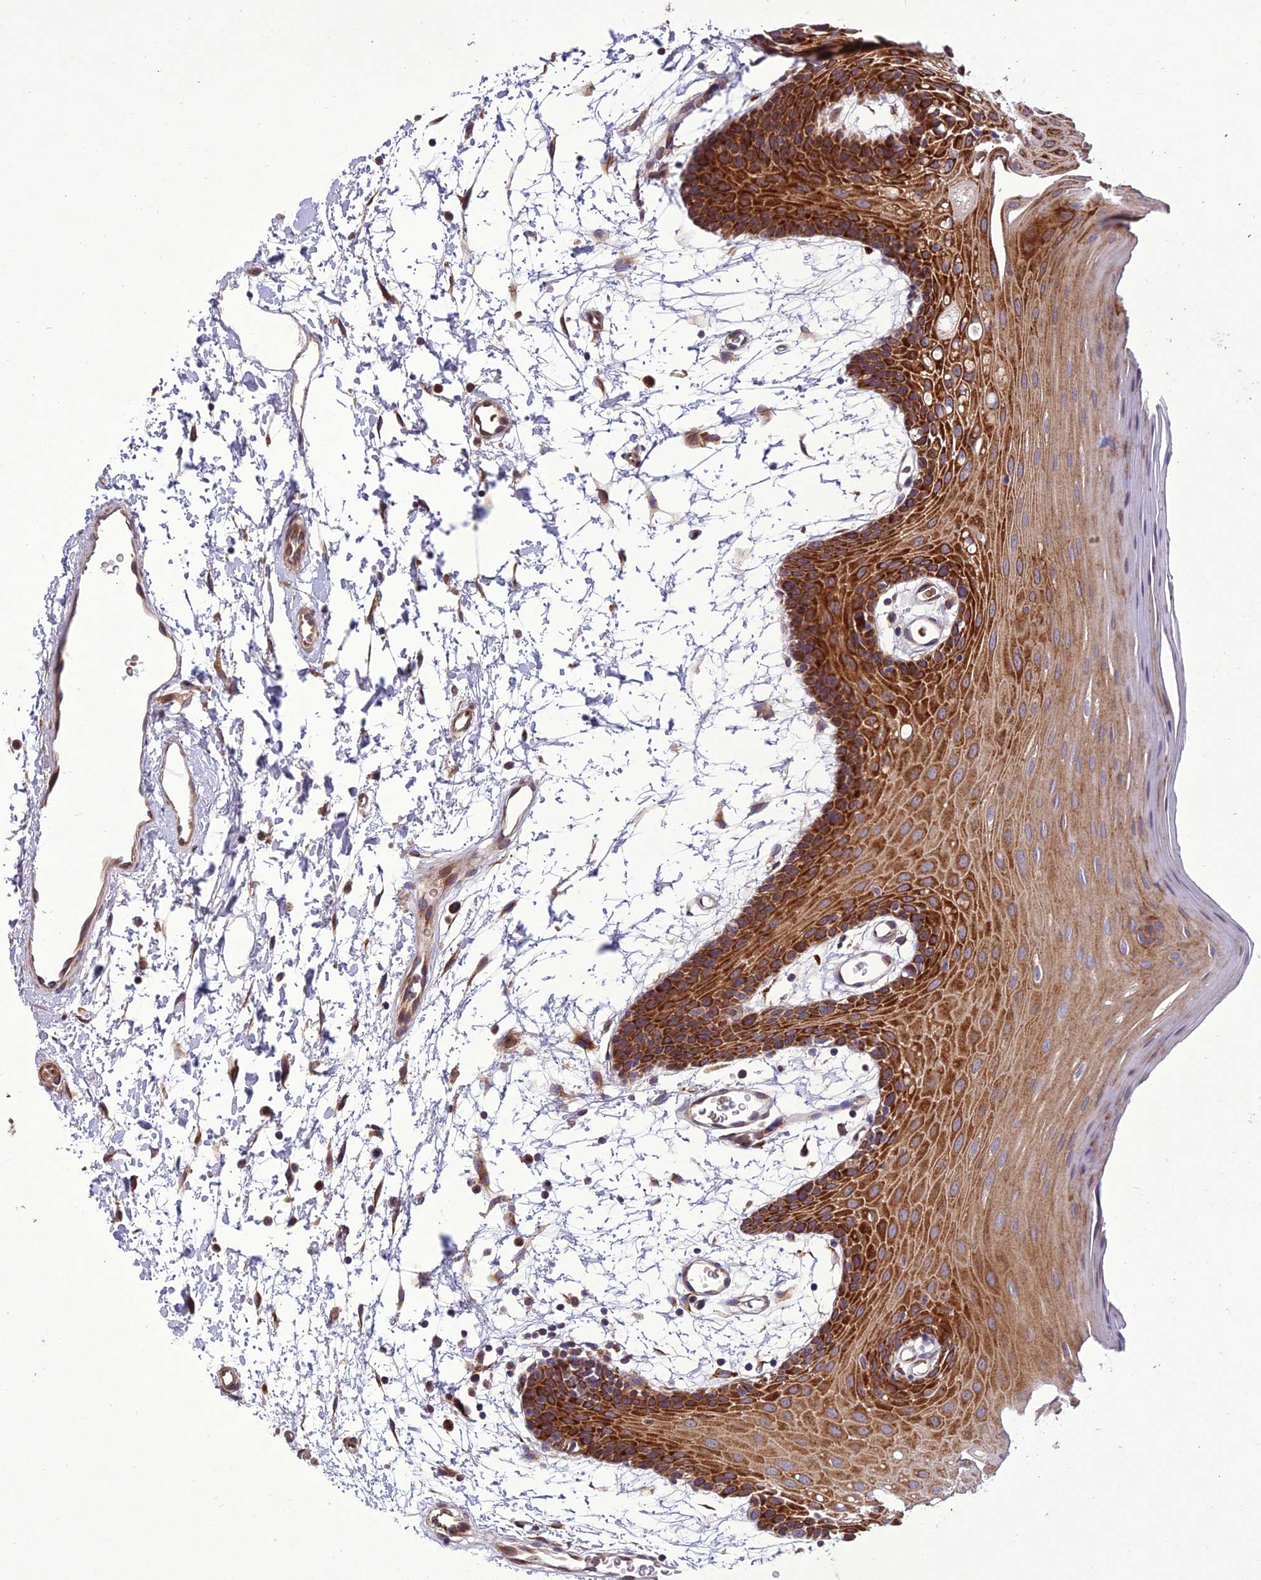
{"staining": {"intensity": "strong", "quantity": ">75%", "location": "cytoplasmic/membranous"}, "tissue": "oral mucosa", "cell_type": "Squamous epithelial cells", "image_type": "normal", "snomed": [{"axis": "morphology", "description": "Normal tissue, NOS"}, {"axis": "topography", "description": "Skeletal muscle"}, {"axis": "topography", "description": "Oral tissue"}, {"axis": "topography", "description": "Salivary gland"}, {"axis": "topography", "description": "Peripheral nerve tissue"}], "caption": "This is a micrograph of IHC staining of benign oral mucosa, which shows strong staining in the cytoplasmic/membranous of squamous epithelial cells.", "gene": "CENPL", "patient": {"sex": "male", "age": 54}}